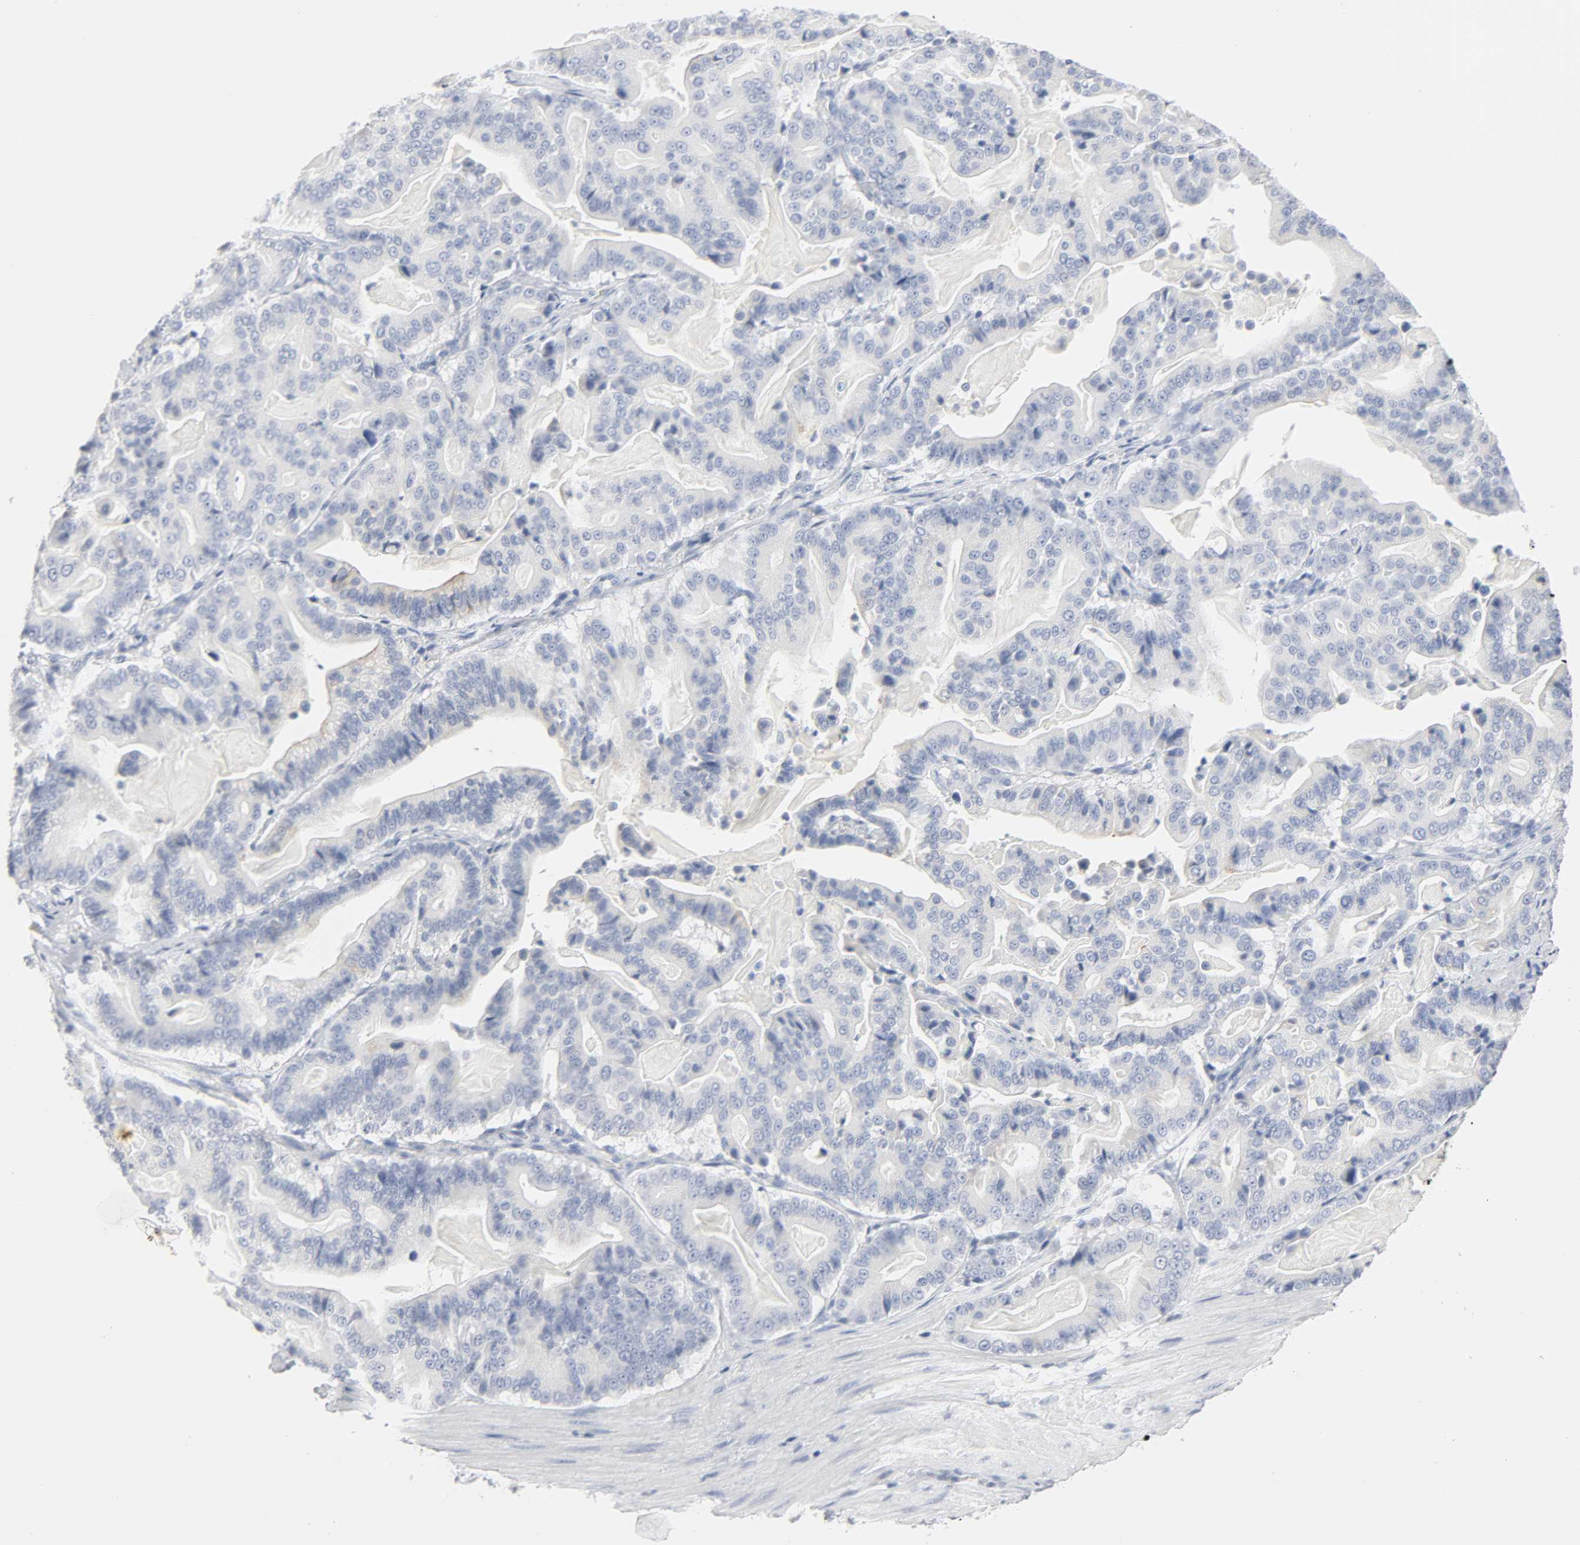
{"staining": {"intensity": "negative", "quantity": "none", "location": "none"}, "tissue": "pancreatic cancer", "cell_type": "Tumor cells", "image_type": "cancer", "snomed": [{"axis": "morphology", "description": "Adenocarcinoma, NOS"}, {"axis": "topography", "description": "Pancreas"}], "caption": "This is an IHC image of human pancreatic cancer (adenocarcinoma). There is no staining in tumor cells.", "gene": "ACP3", "patient": {"sex": "male", "age": 63}}